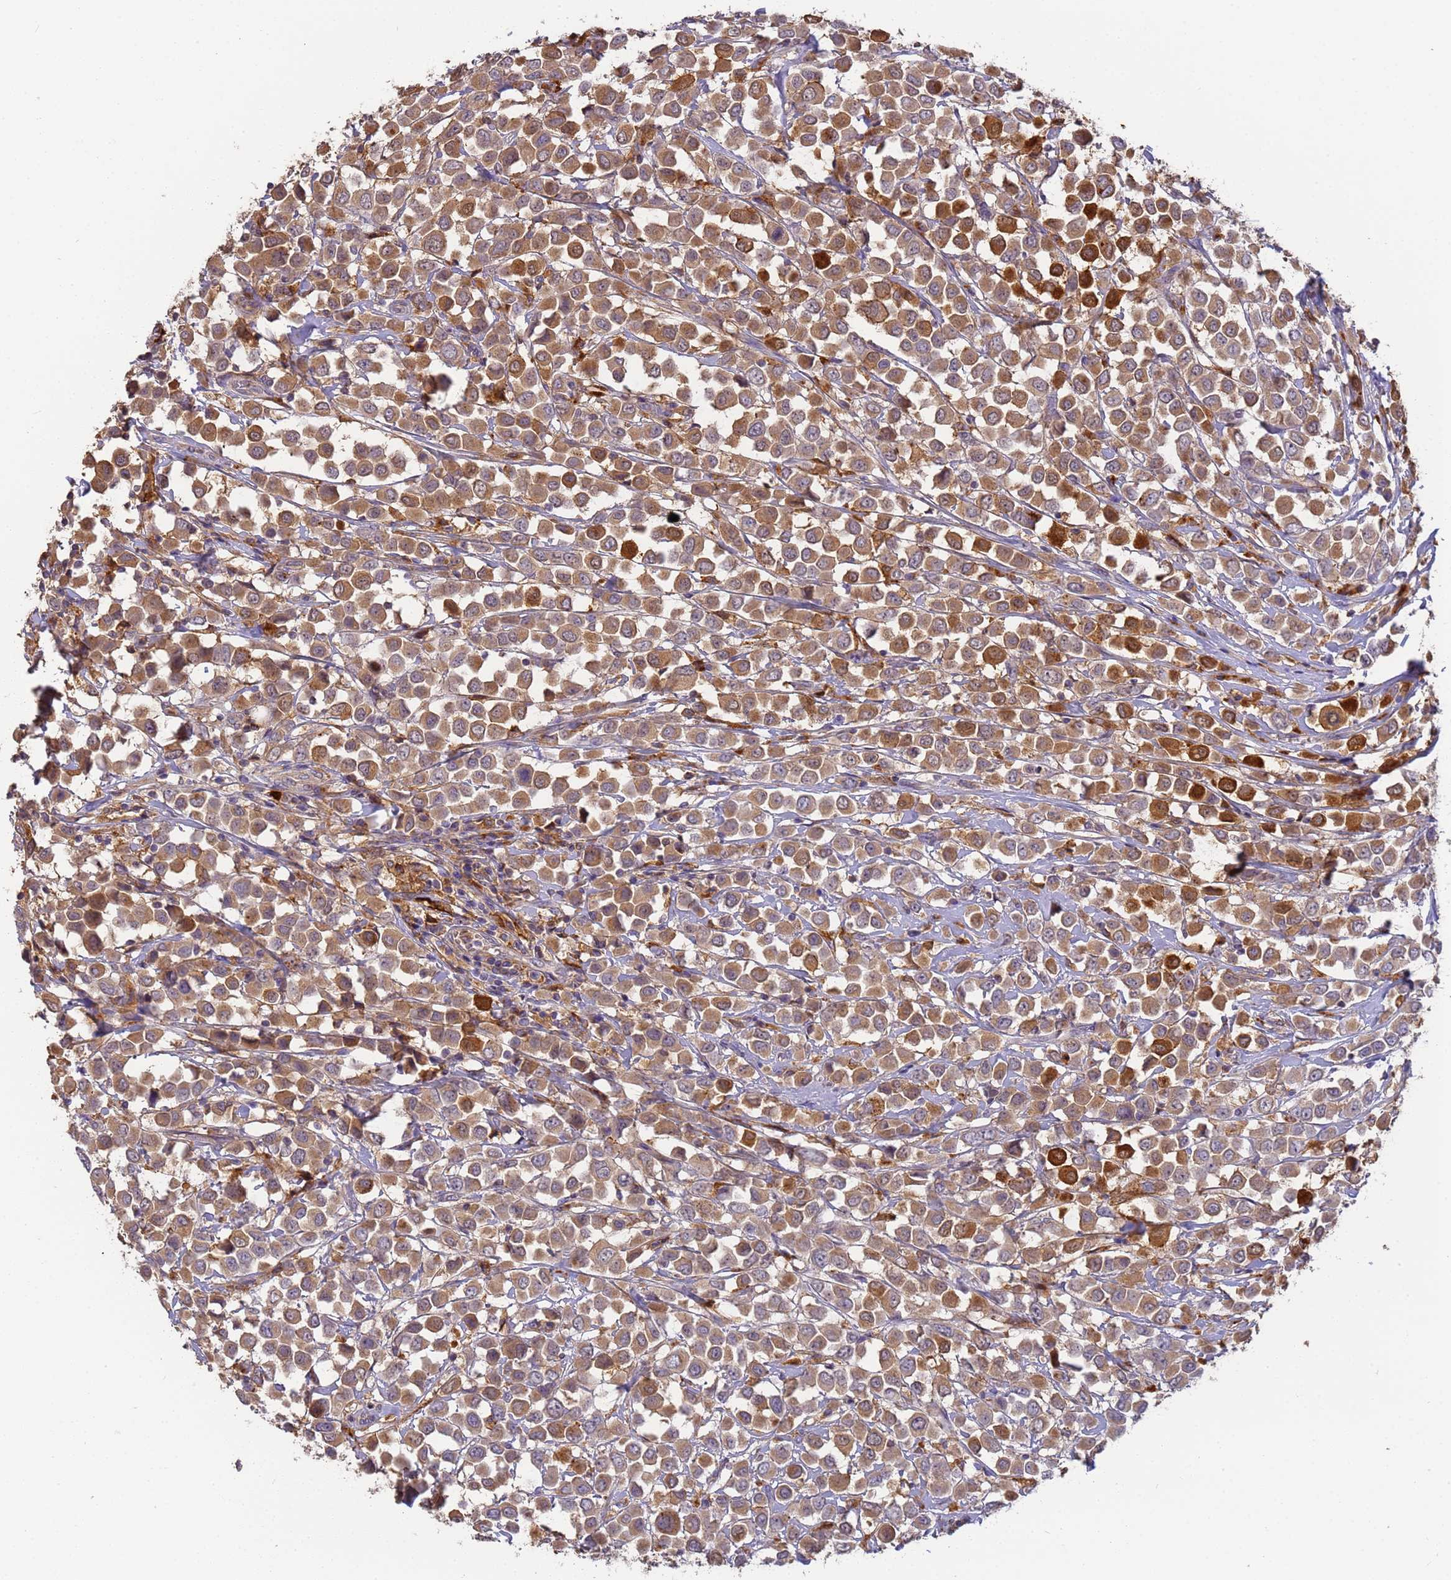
{"staining": {"intensity": "strong", "quantity": ">75%", "location": "cytoplasmic/membranous"}, "tissue": "breast cancer", "cell_type": "Tumor cells", "image_type": "cancer", "snomed": [{"axis": "morphology", "description": "Duct carcinoma"}, {"axis": "topography", "description": "Breast"}], "caption": "The photomicrograph exhibits immunohistochemical staining of breast invasive ductal carcinoma. There is strong cytoplasmic/membranous staining is seen in approximately >75% of tumor cells.", "gene": "M6PR", "patient": {"sex": "female", "age": 61}}